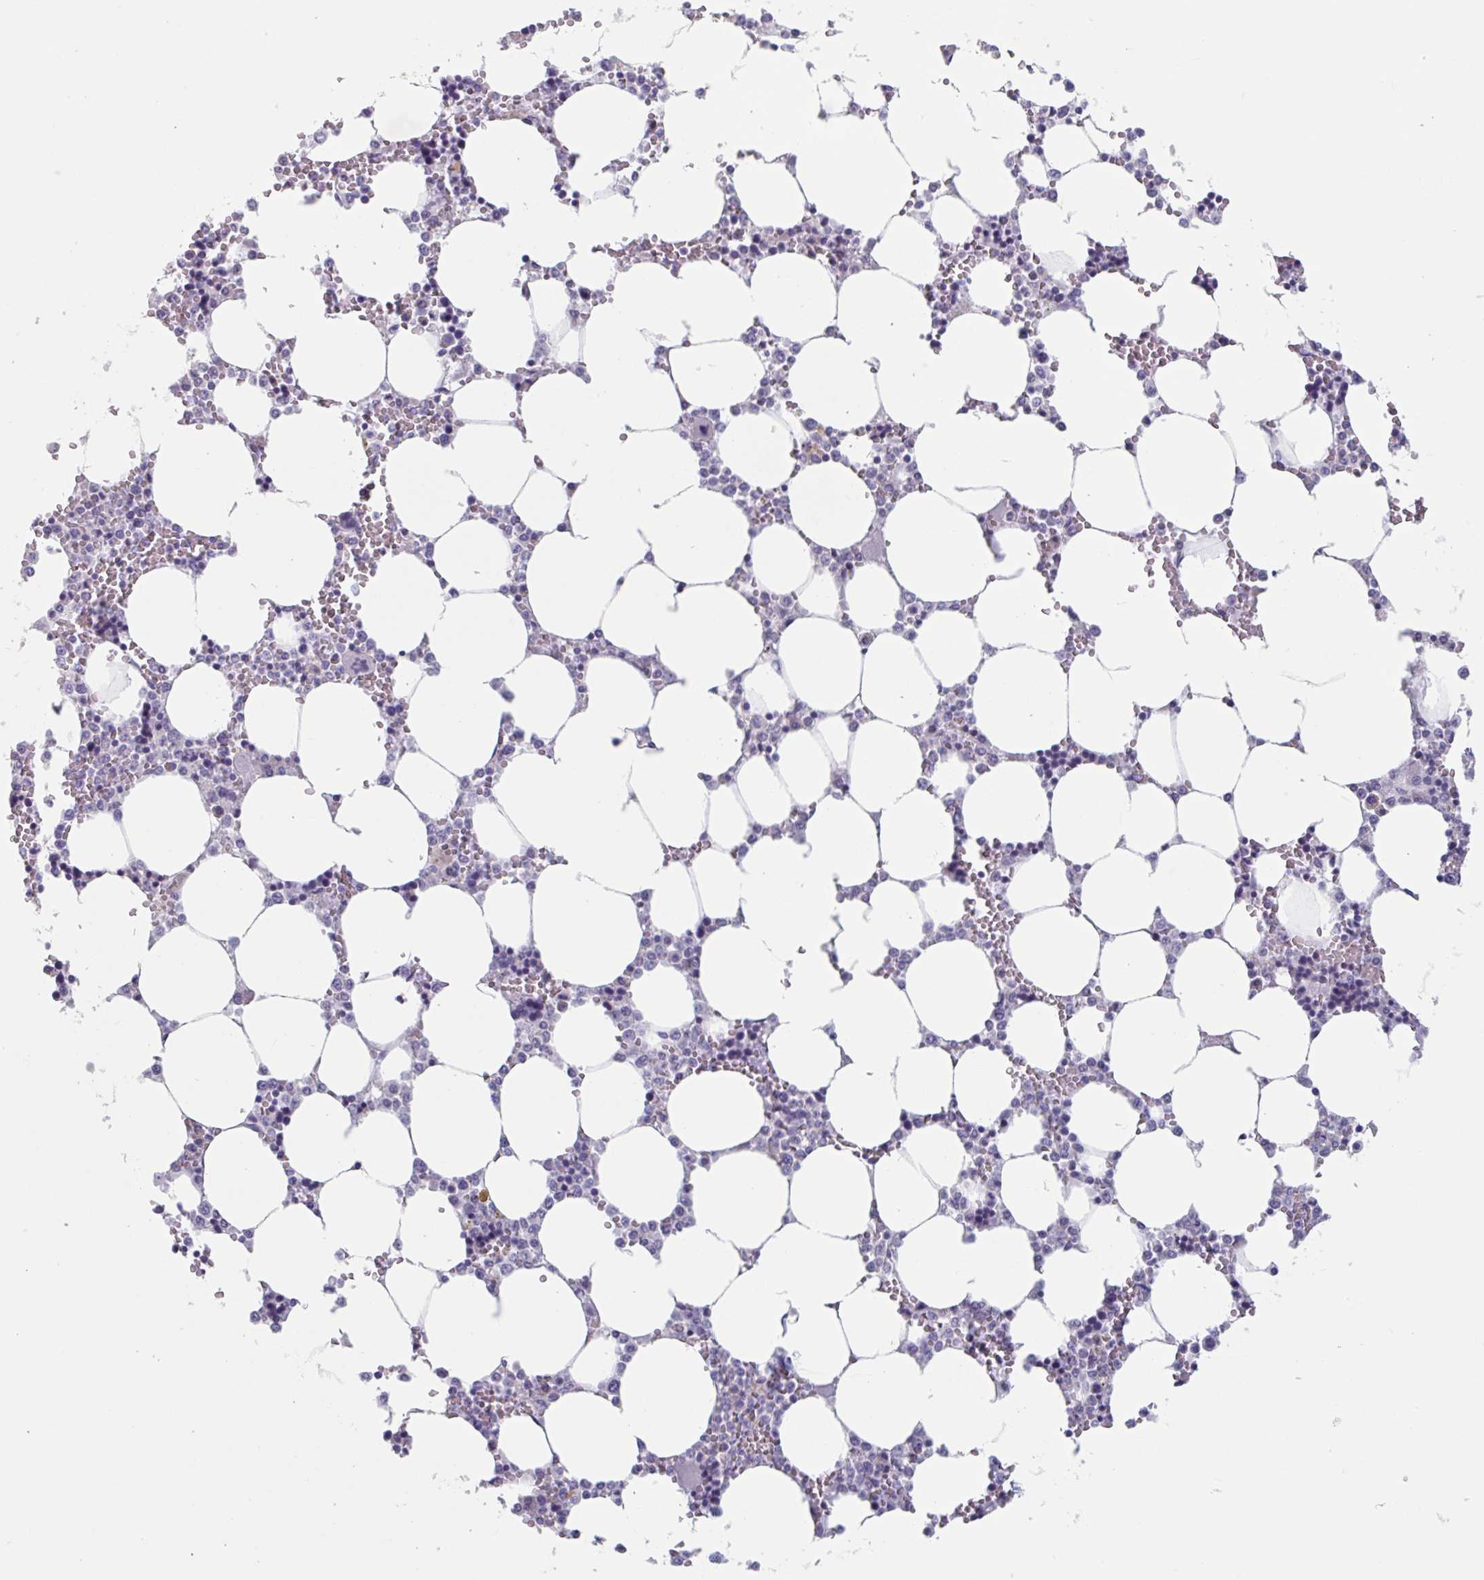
{"staining": {"intensity": "negative", "quantity": "none", "location": "none"}, "tissue": "bone marrow", "cell_type": "Hematopoietic cells", "image_type": "normal", "snomed": [{"axis": "morphology", "description": "Normal tissue, NOS"}, {"axis": "topography", "description": "Bone marrow"}], "caption": "Protein analysis of normal bone marrow reveals no significant positivity in hematopoietic cells. (DAB immunohistochemistry visualized using brightfield microscopy, high magnification).", "gene": "HSD11B2", "patient": {"sex": "male", "age": 64}}